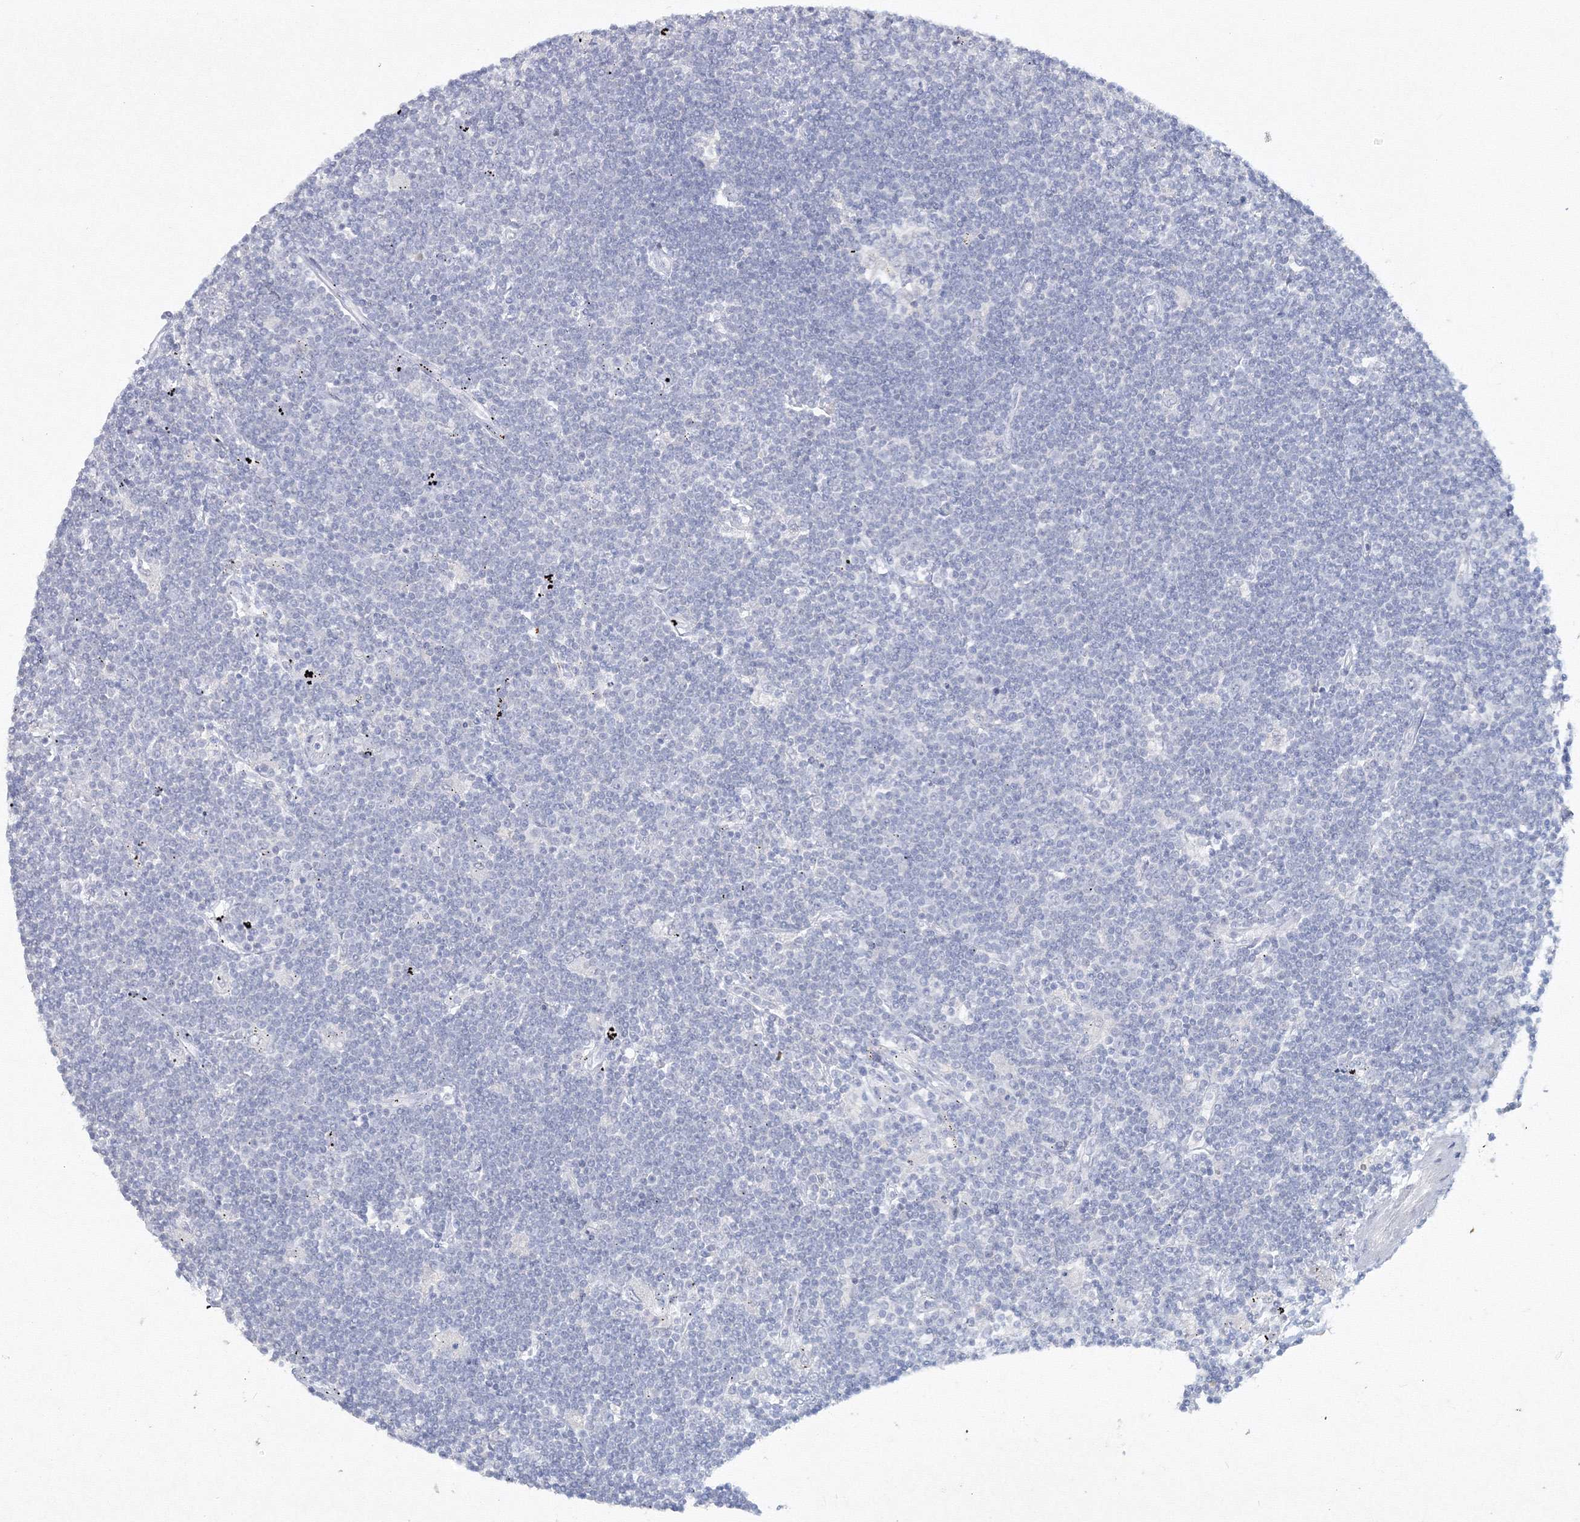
{"staining": {"intensity": "negative", "quantity": "none", "location": "none"}, "tissue": "lymphoma", "cell_type": "Tumor cells", "image_type": "cancer", "snomed": [{"axis": "morphology", "description": "Malignant lymphoma, non-Hodgkin's type, Low grade"}, {"axis": "topography", "description": "Spleen"}], "caption": "Immunohistochemical staining of low-grade malignant lymphoma, non-Hodgkin's type displays no significant staining in tumor cells.", "gene": "GCKR", "patient": {"sex": "male", "age": 76}}